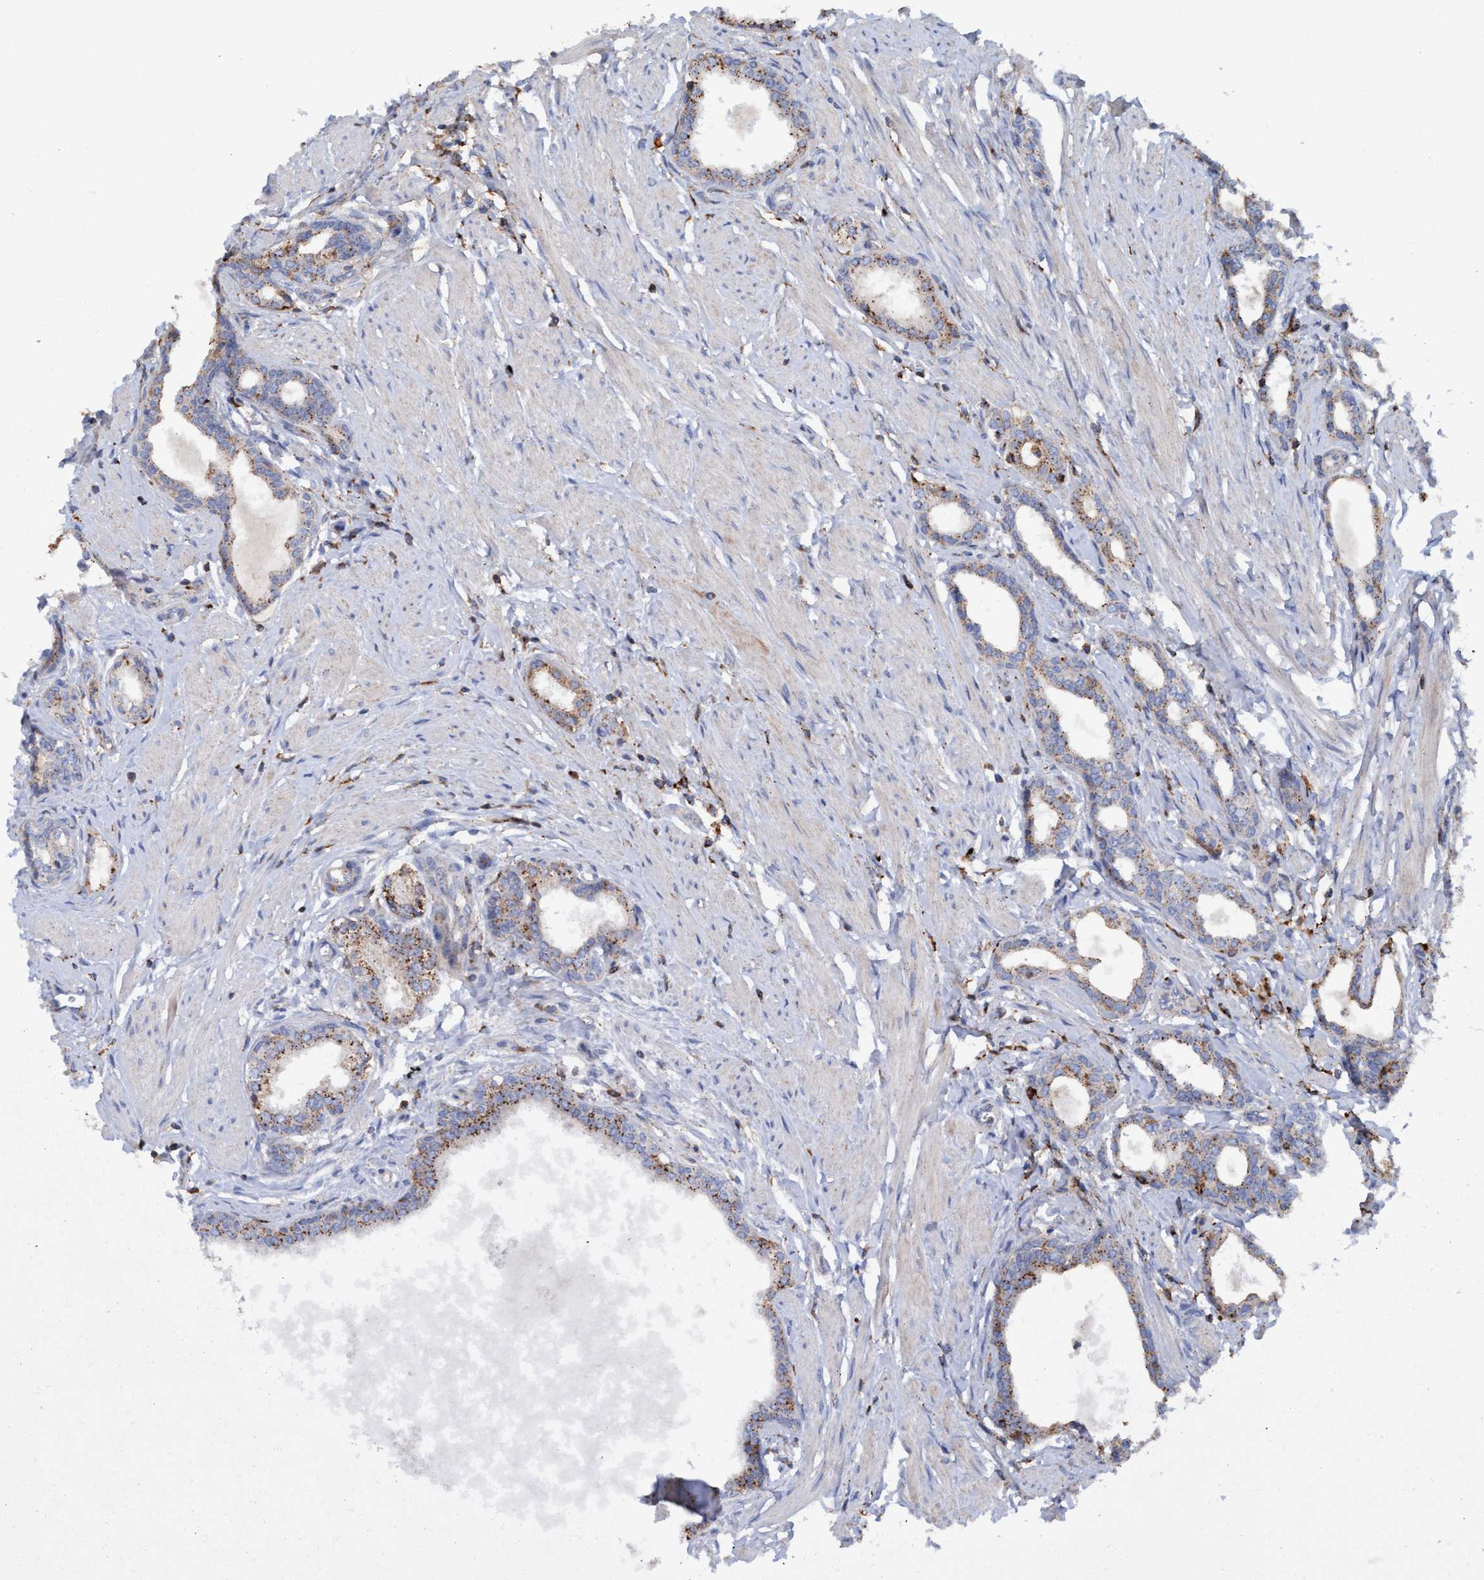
{"staining": {"intensity": "moderate", "quantity": ">75%", "location": "cytoplasmic/membranous"}, "tissue": "prostate cancer", "cell_type": "Tumor cells", "image_type": "cancer", "snomed": [{"axis": "morphology", "description": "Adenocarcinoma, High grade"}, {"axis": "topography", "description": "Prostate"}], "caption": "An image of human adenocarcinoma (high-grade) (prostate) stained for a protein exhibits moderate cytoplasmic/membranous brown staining in tumor cells.", "gene": "TRIM65", "patient": {"sex": "male", "age": 52}}